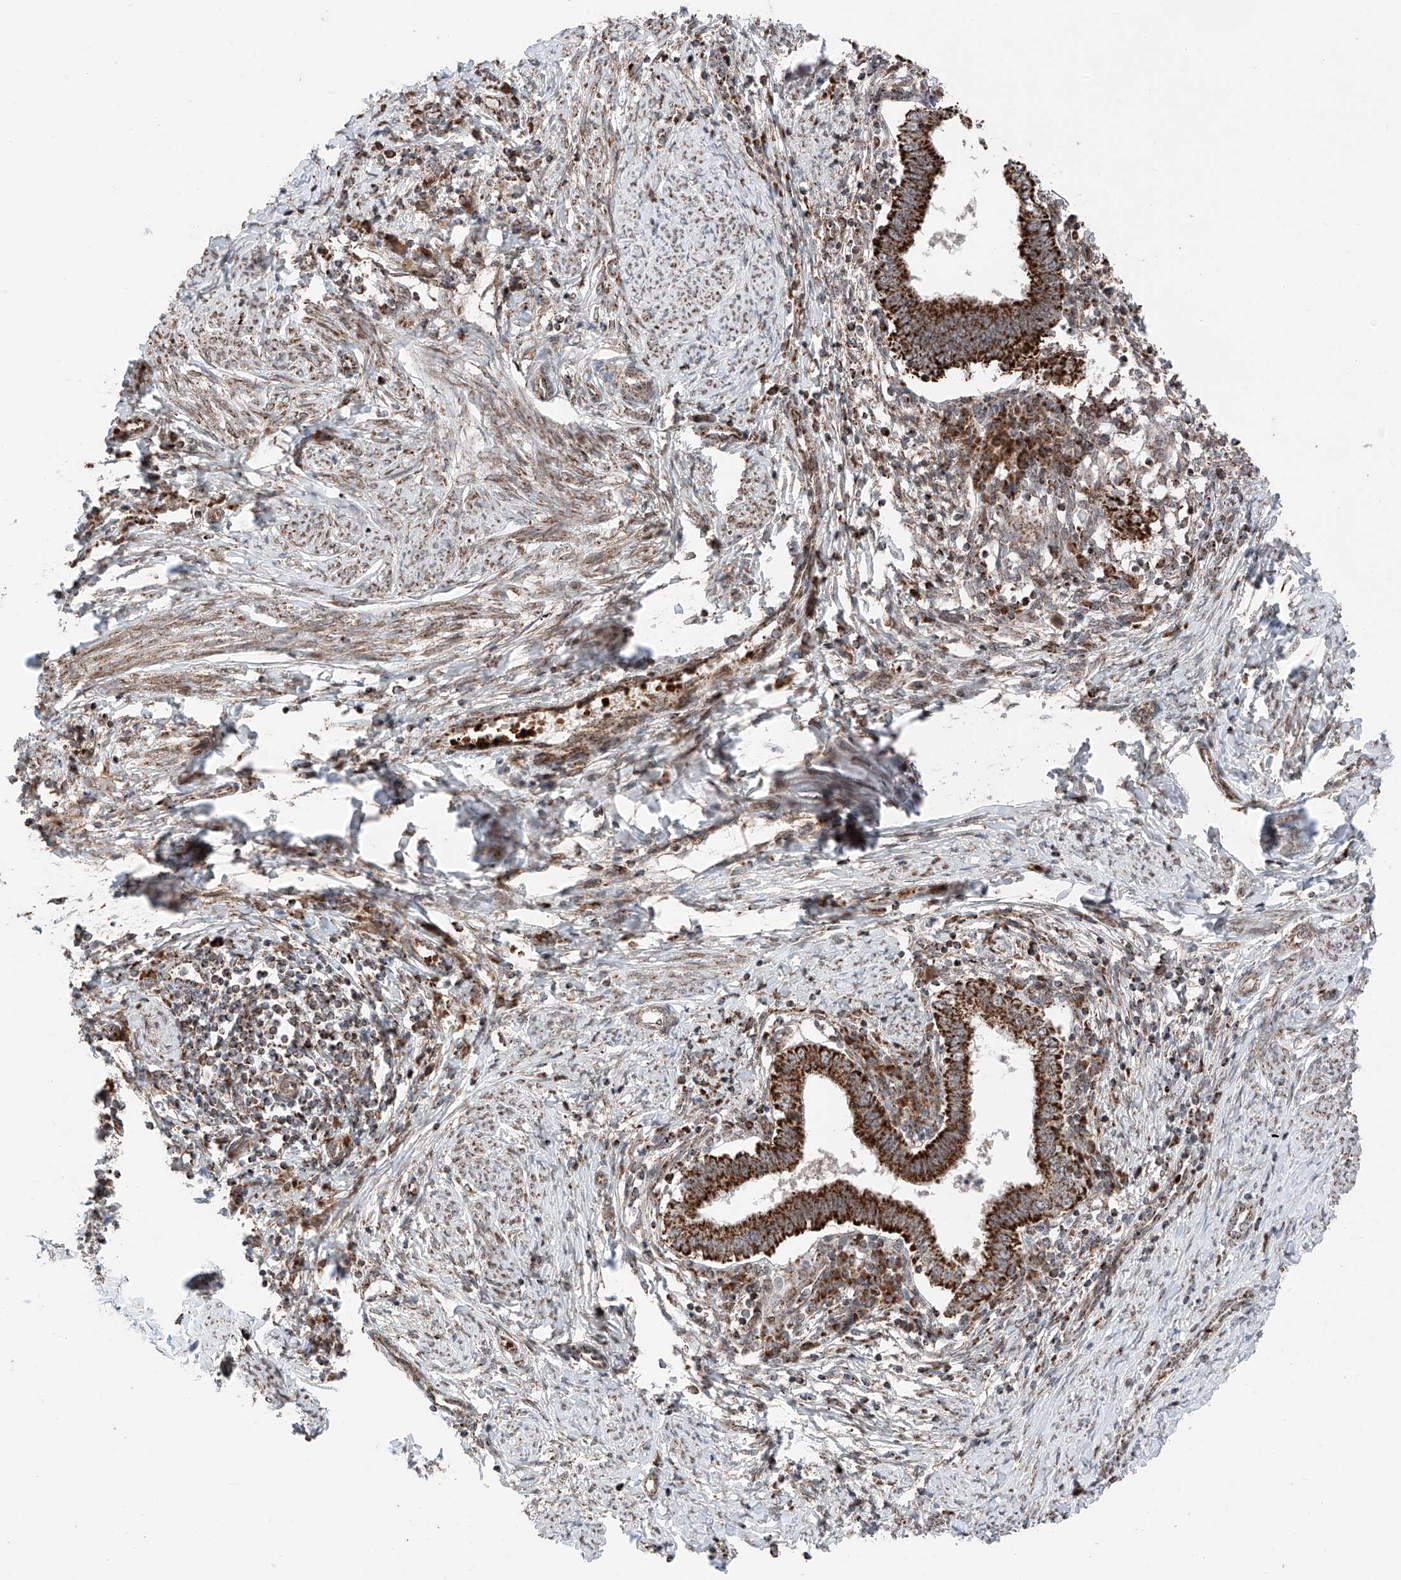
{"staining": {"intensity": "strong", "quantity": ">75%", "location": "cytoplasmic/membranous"}, "tissue": "cervical cancer", "cell_type": "Tumor cells", "image_type": "cancer", "snomed": [{"axis": "morphology", "description": "Adenocarcinoma, NOS"}, {"axis": "topography", "description": "Cervix"}], "caption": "This is a histology image of immunohistochemistry staining of cervical adenocarcinoma, which shows strong staining in the cytoplasmic/membranous of tumor cells.", "gene": "ZSCAN29", "patient": {"sex": "female", "age": 36}}